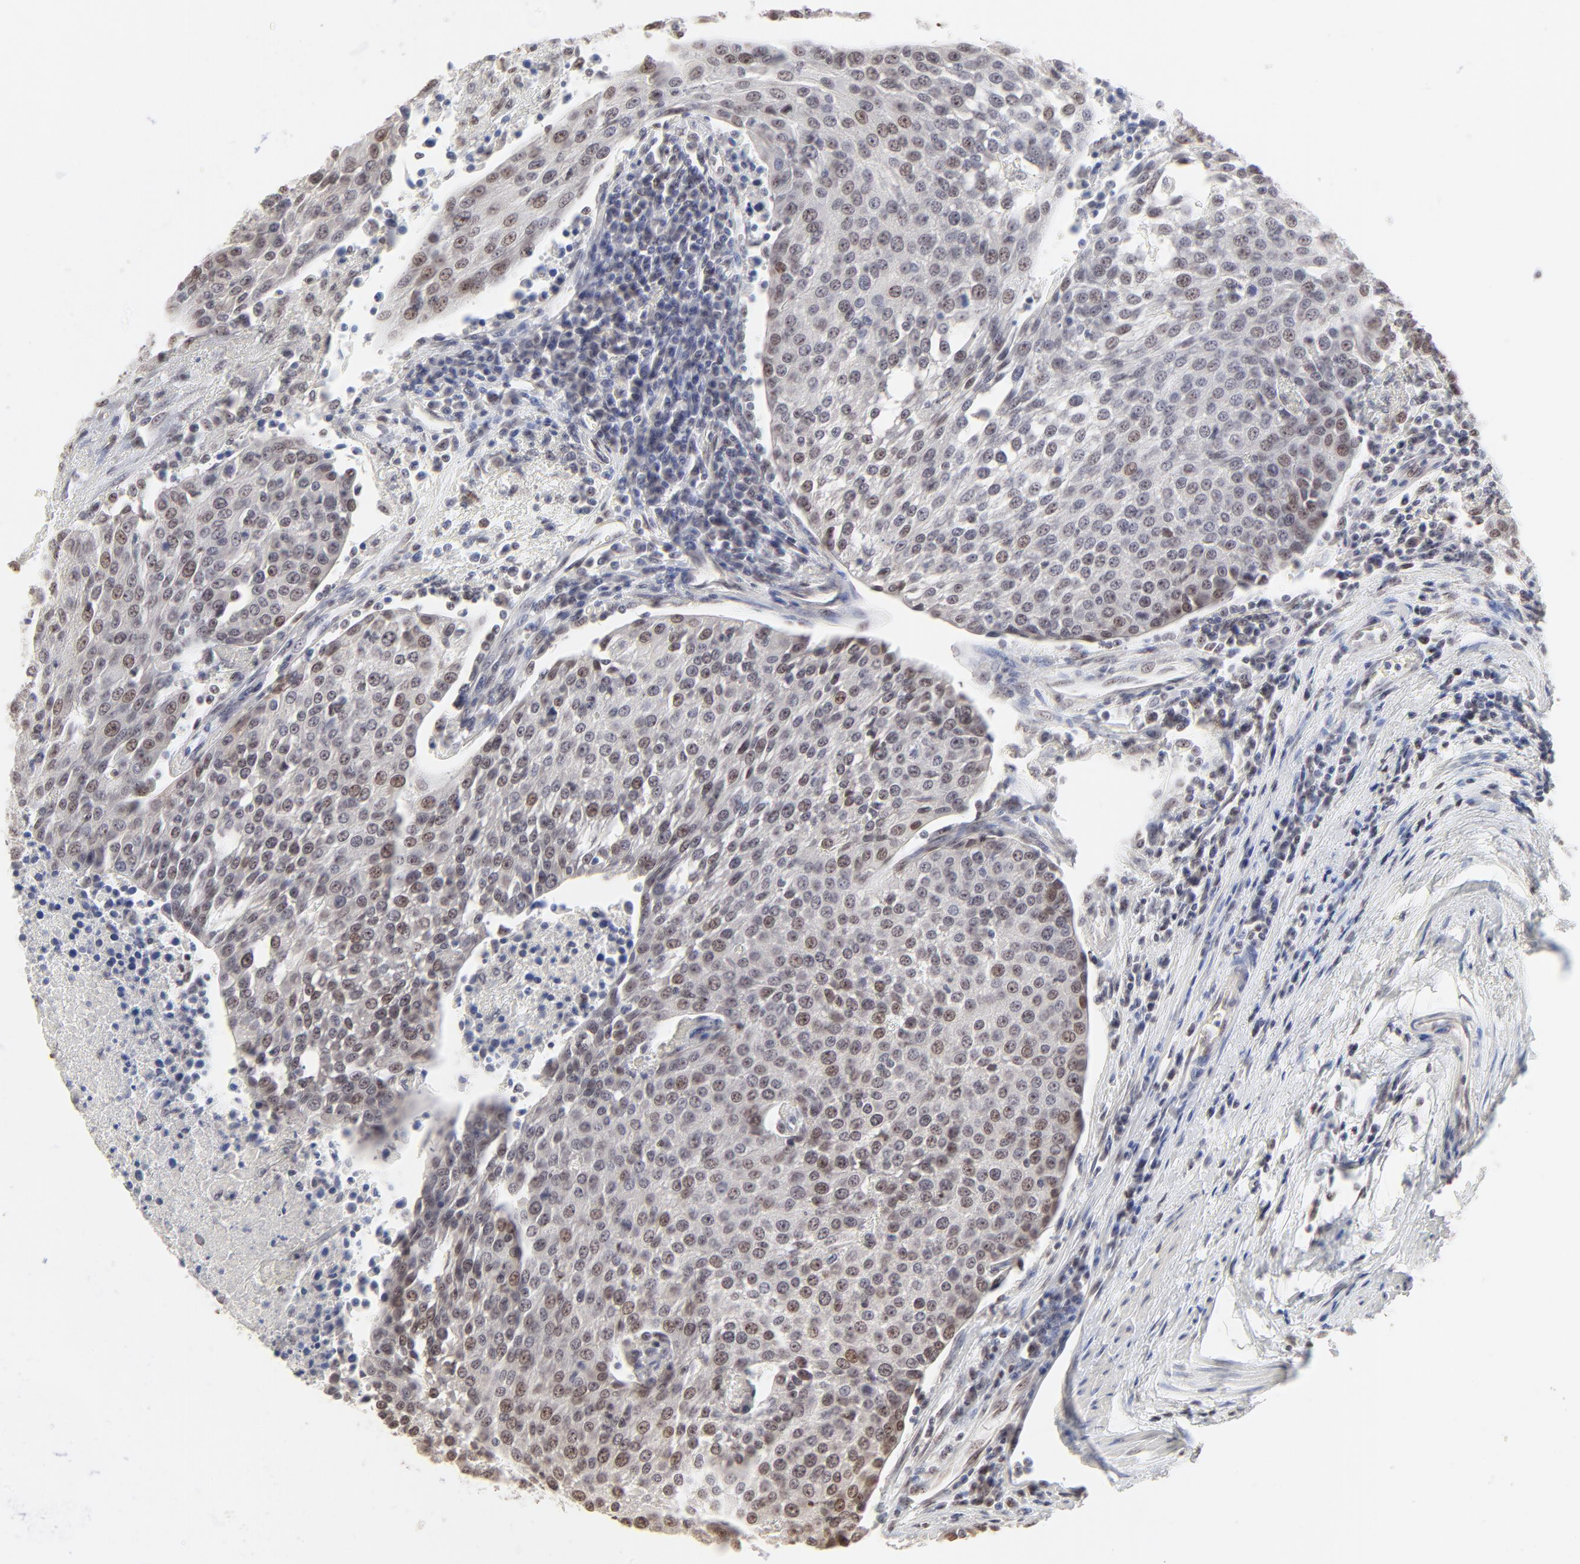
{"staining": {"intensity": "weak", "quantity": "25%-75%", "location": "nuclear"}, "tissue": "urothelial cancer", "cell_type": "Tumor cells", "image_type": "cancer", "snomed": [{"axis": "morphology", "description": "Urothelial carcinoma, High grade"}, {"axis": "topography", "description": "Urinary bladder"}], "caption": "Brown immunohistochemical staining in urothelial carcinoma (high-grade) shows weak nuclear expression in approximately 25%-75% of tumor cells. (Stains: DAB (3,3'-diaminobenzidine) in brown, nuclei in blue, Microscopy: brightfield microscopy at high magnification).", "gene": "NFIL3", "patient": {"sex": "female", "age": 85}}